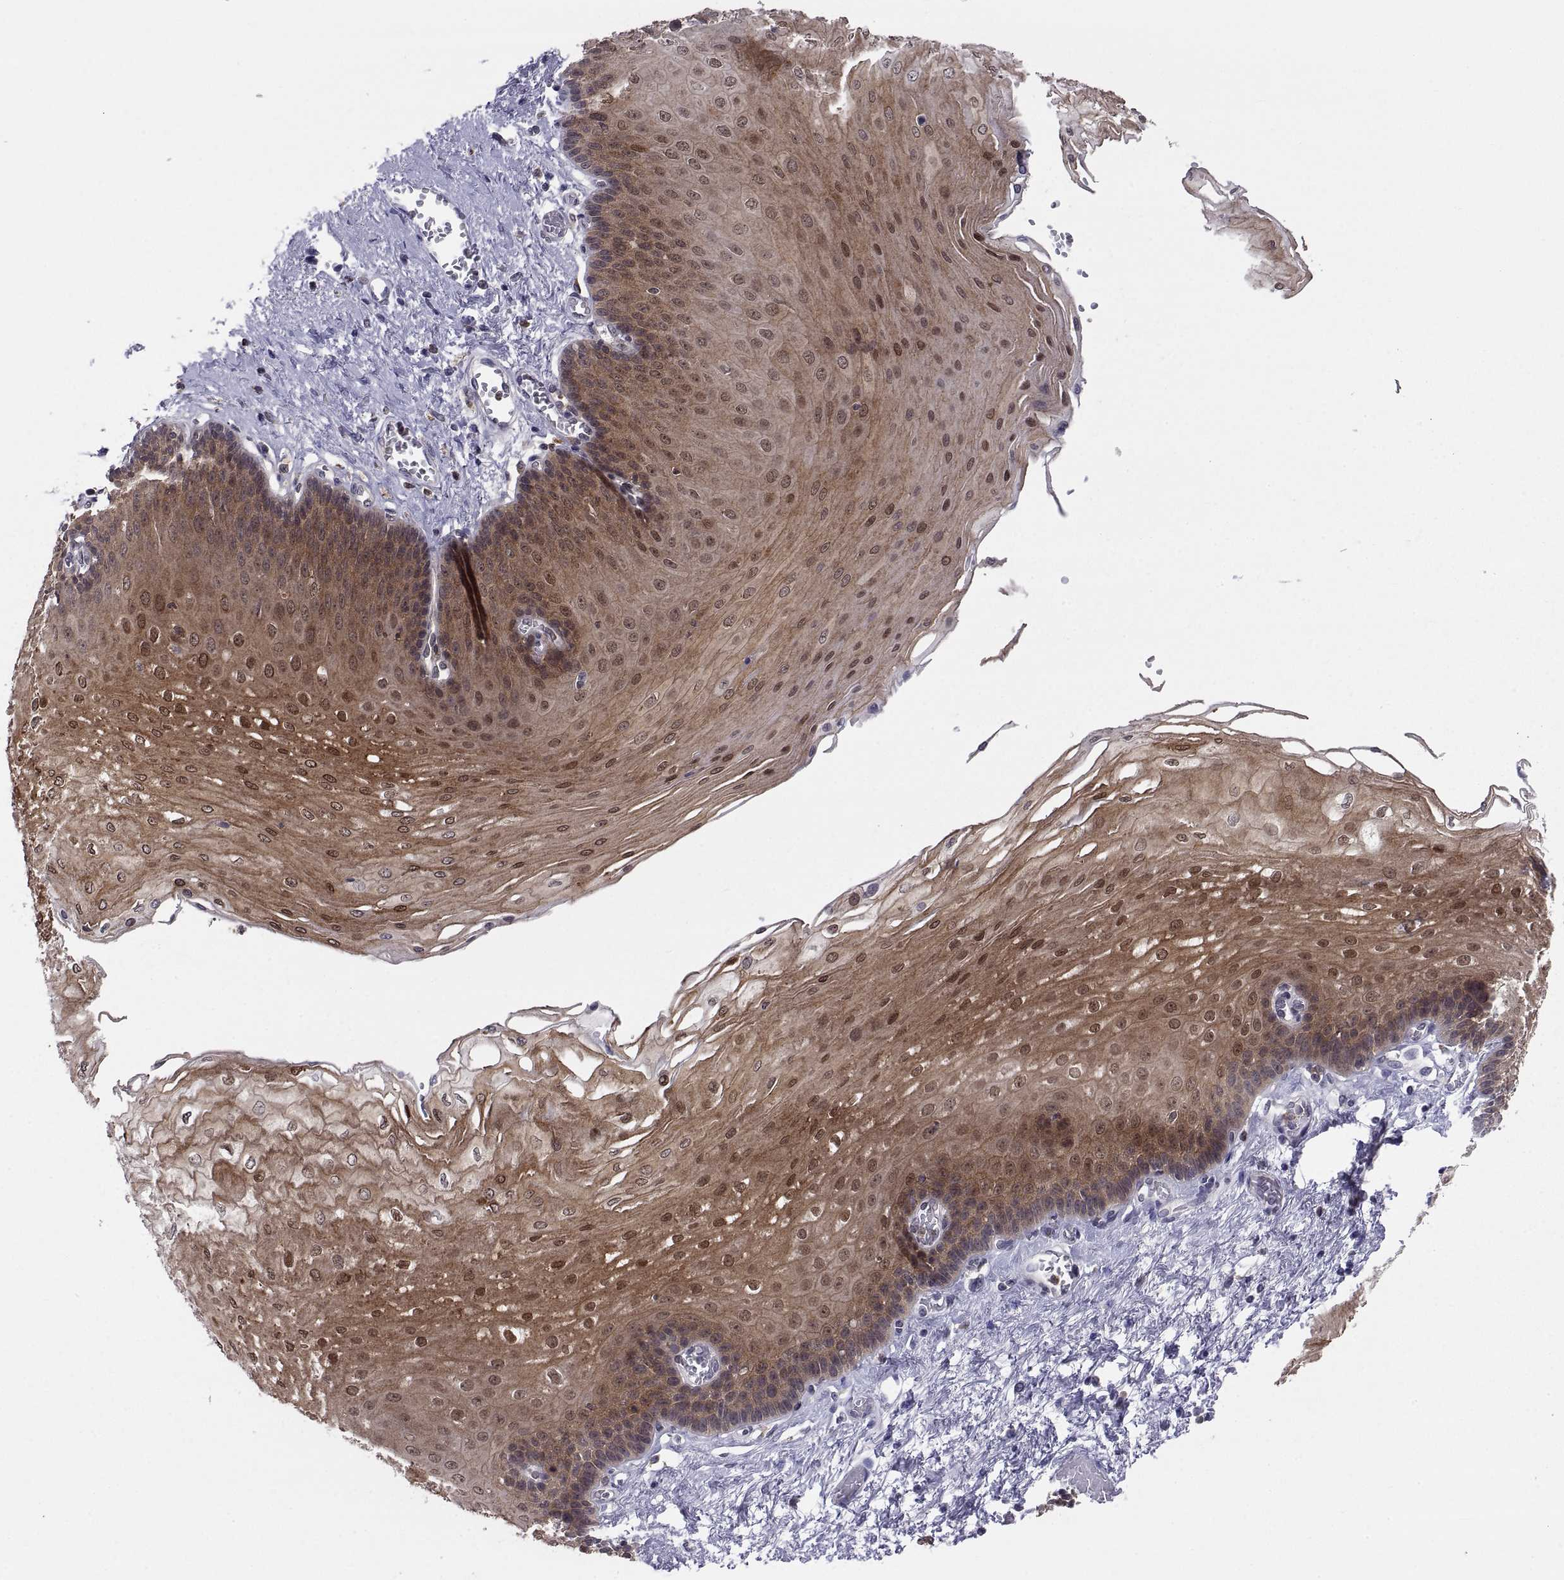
{"staining": {"intensity": "strong", "quantity": ">75%", "location": "cytoplasmic/membranous,nuclear"}, "tissue": "esophagus", "cell_type": "Squamous epithelial cells", "image_type": "normal", "snomed": [{"axis": "morphology", "description": "Normal tissue, NOS"}, {"axis": "topography", "description": "Esophagus"}], "caption": "Squamous epithelial cells show high levels of strong cytoplasmic/membranous,nuclear staining in about >75% of cells in benign esophagus.", "gene": "PKP1", "patient": {"sex": "female", "age": 62}}